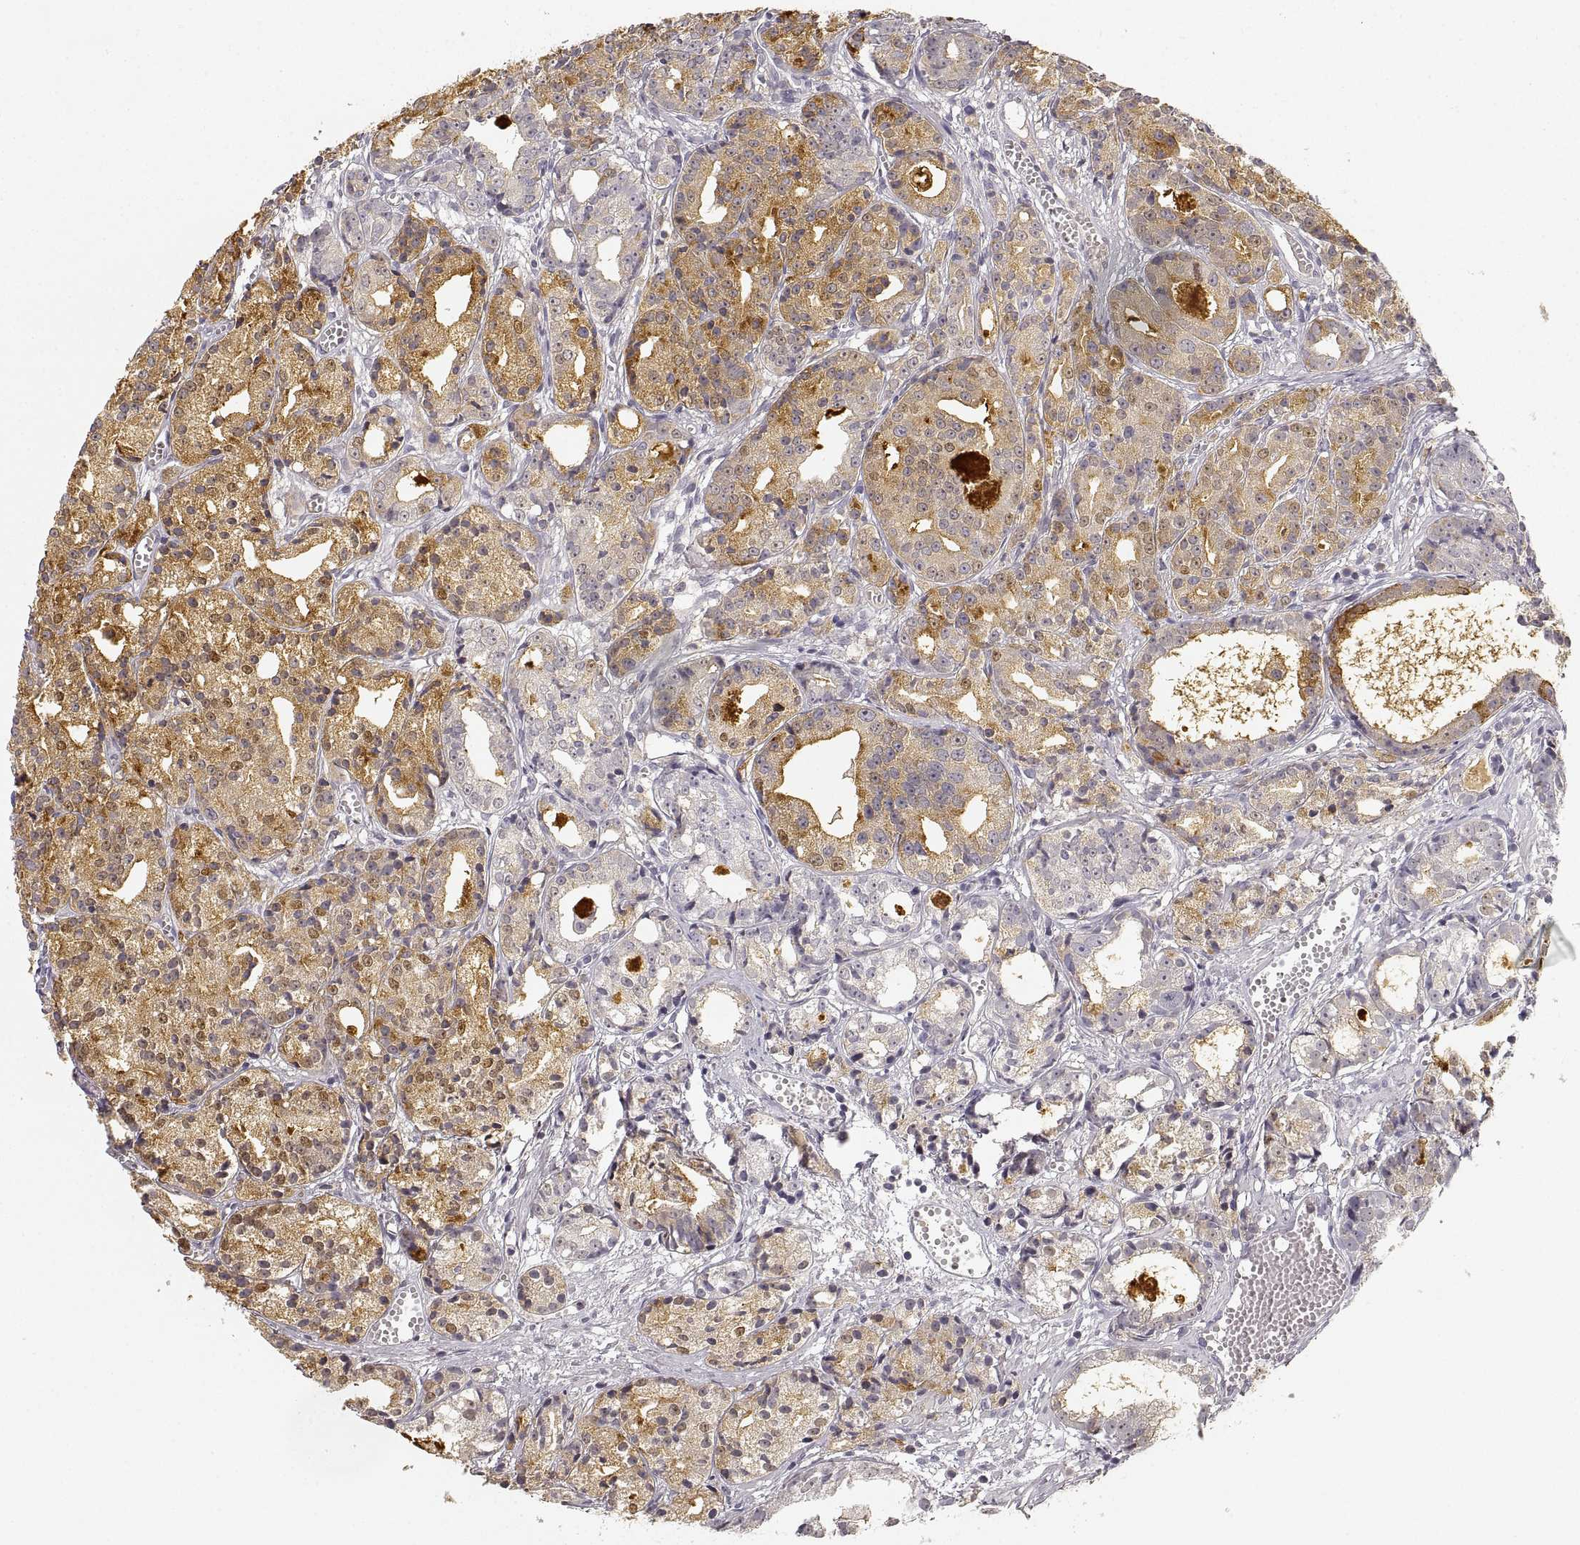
{"staining": {"intensity": "moderate", "quantity": "25%-75%", "location": "cytoplasmic/membranous"}, "tissue": "prostate cancer", "cell_type": "Tumor cells", "image_type": "cancer", "snomed": [{"axis": "morphology", "description": "Adenocarcinoma, Medium grade"}, {"axis": "topography", "description": "Prostate"}], "caption": "Moderate cytoplasmic/membranous staining is identified in approximately 25%-75% of tumor cells in prostate cancer.", "gene": "RUNDC3A", "patient": {"sex": "male", "age": 74}}